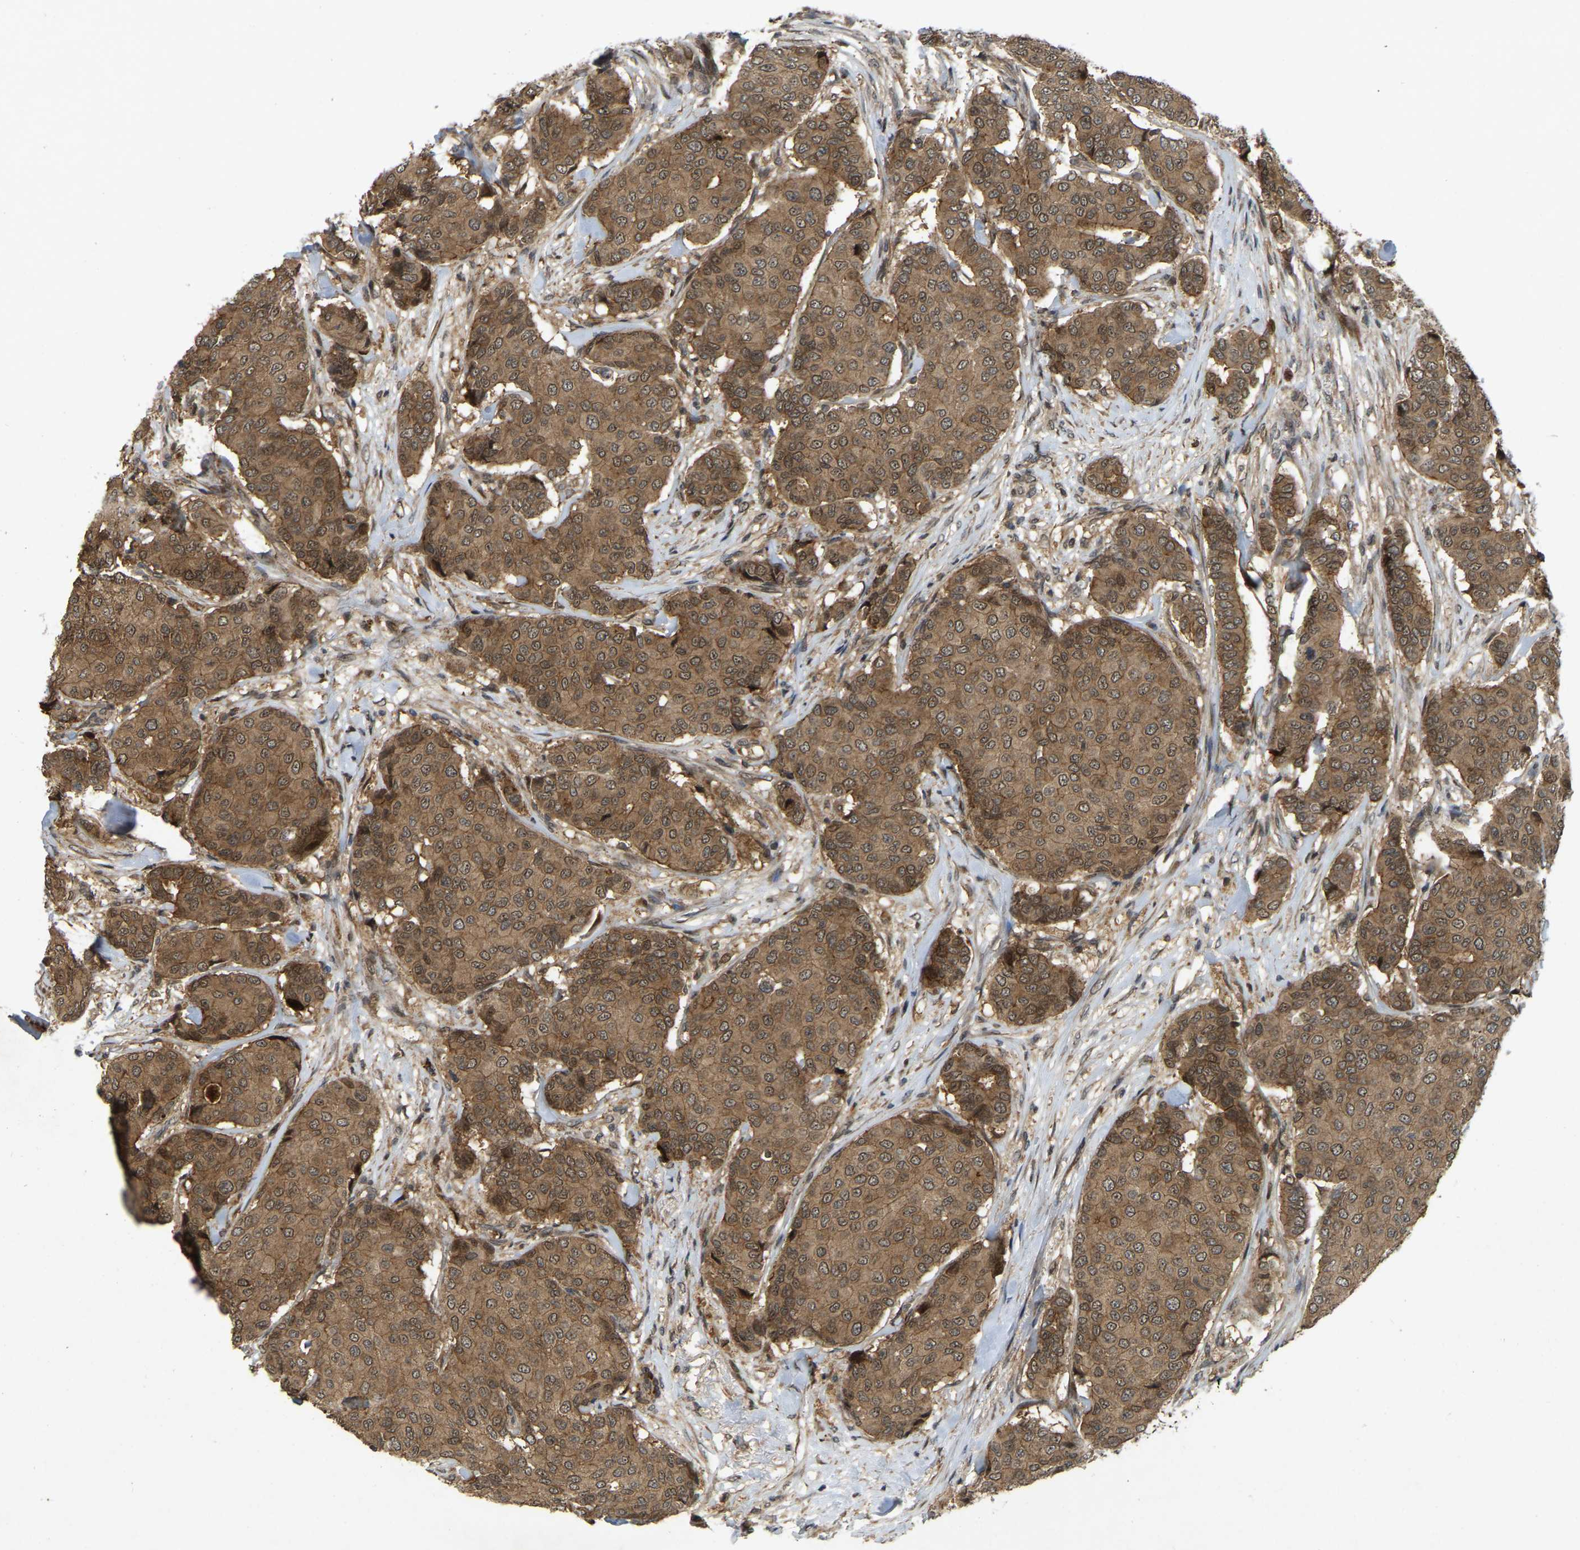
{"staining": {"intensity": "moderate", "quantity": ">75%", "location": "cytoplasmic/membranous,nuclear"}, "tissue": "breast cancer", "cell_type": "Tumor cells", "image_type": "cancer", "snomed": [{"axis": "morphology", "description": "Duct carcinoma"}, {"axis": "topography", "description": "Breast"}], "caption": "A brown stain labels moderate cytoplasmic/membranous and nuclear positivity of a protein in breast intraductal carcinoma tumor cells. (brown staining indicates protein expression, while blue staining denotes nuclei).", "gene": "KIAA1549", "patient": {"sex": "female", "age": 75}}